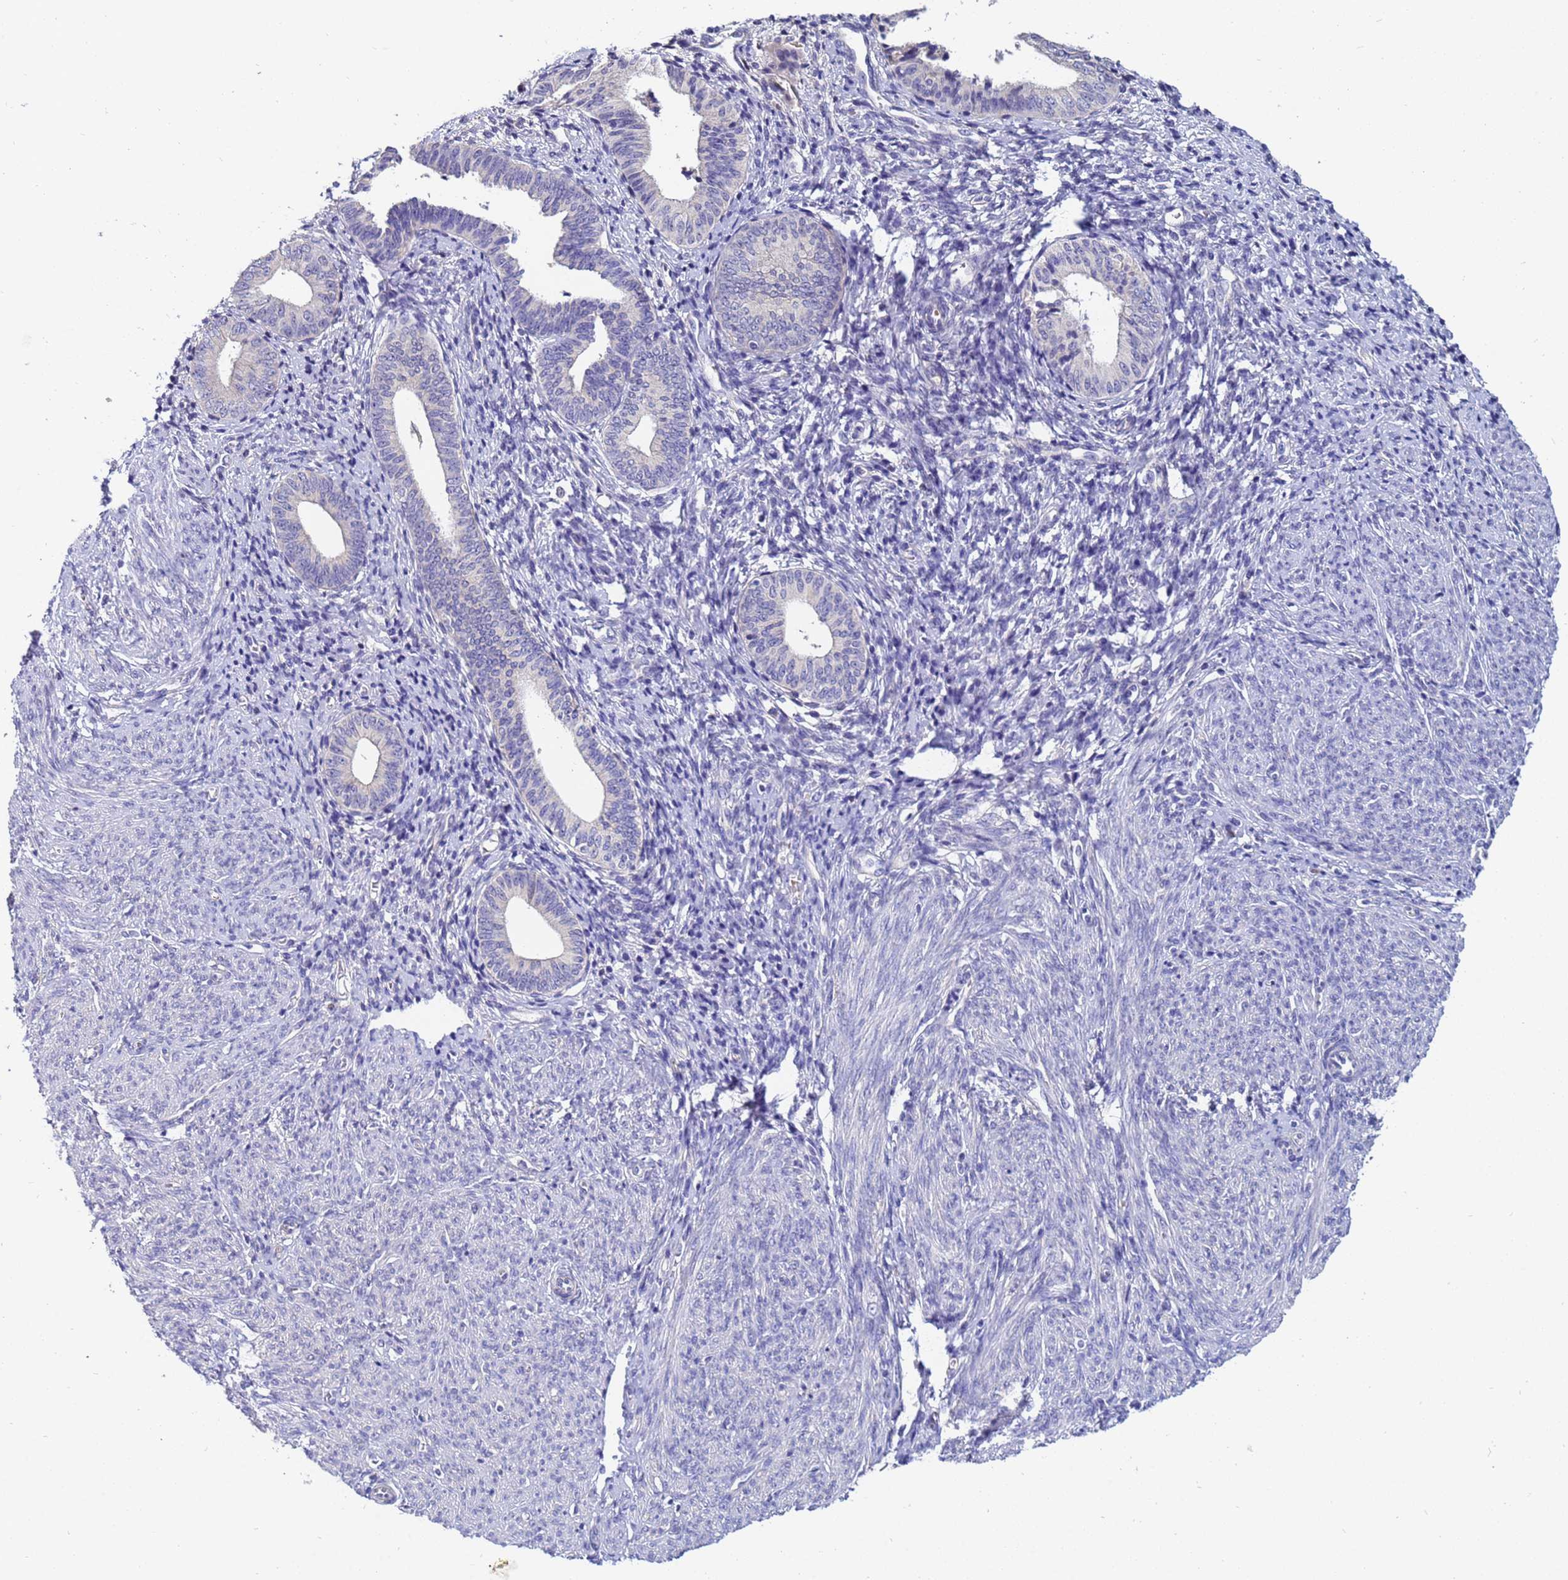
{"staining": {"intensity": "negative", "quantity": "none", "location": "none"}, "tissue": "endometrial cancer", "cell_type": "Tumor cells", "image_type": "cancer", "snomed": [{"axis": "morphology", "description": "Adenocarcinoma, NOS"}, {"axis": "topography", "description": "Endometrium"}], "caption": "Photomicrograph shows no protein expression in tumor cells of endometrial cancer (adenocarcinoma) tissue.", "gene": "IHO1", "patient": {"sex": "female", "age": 79}}